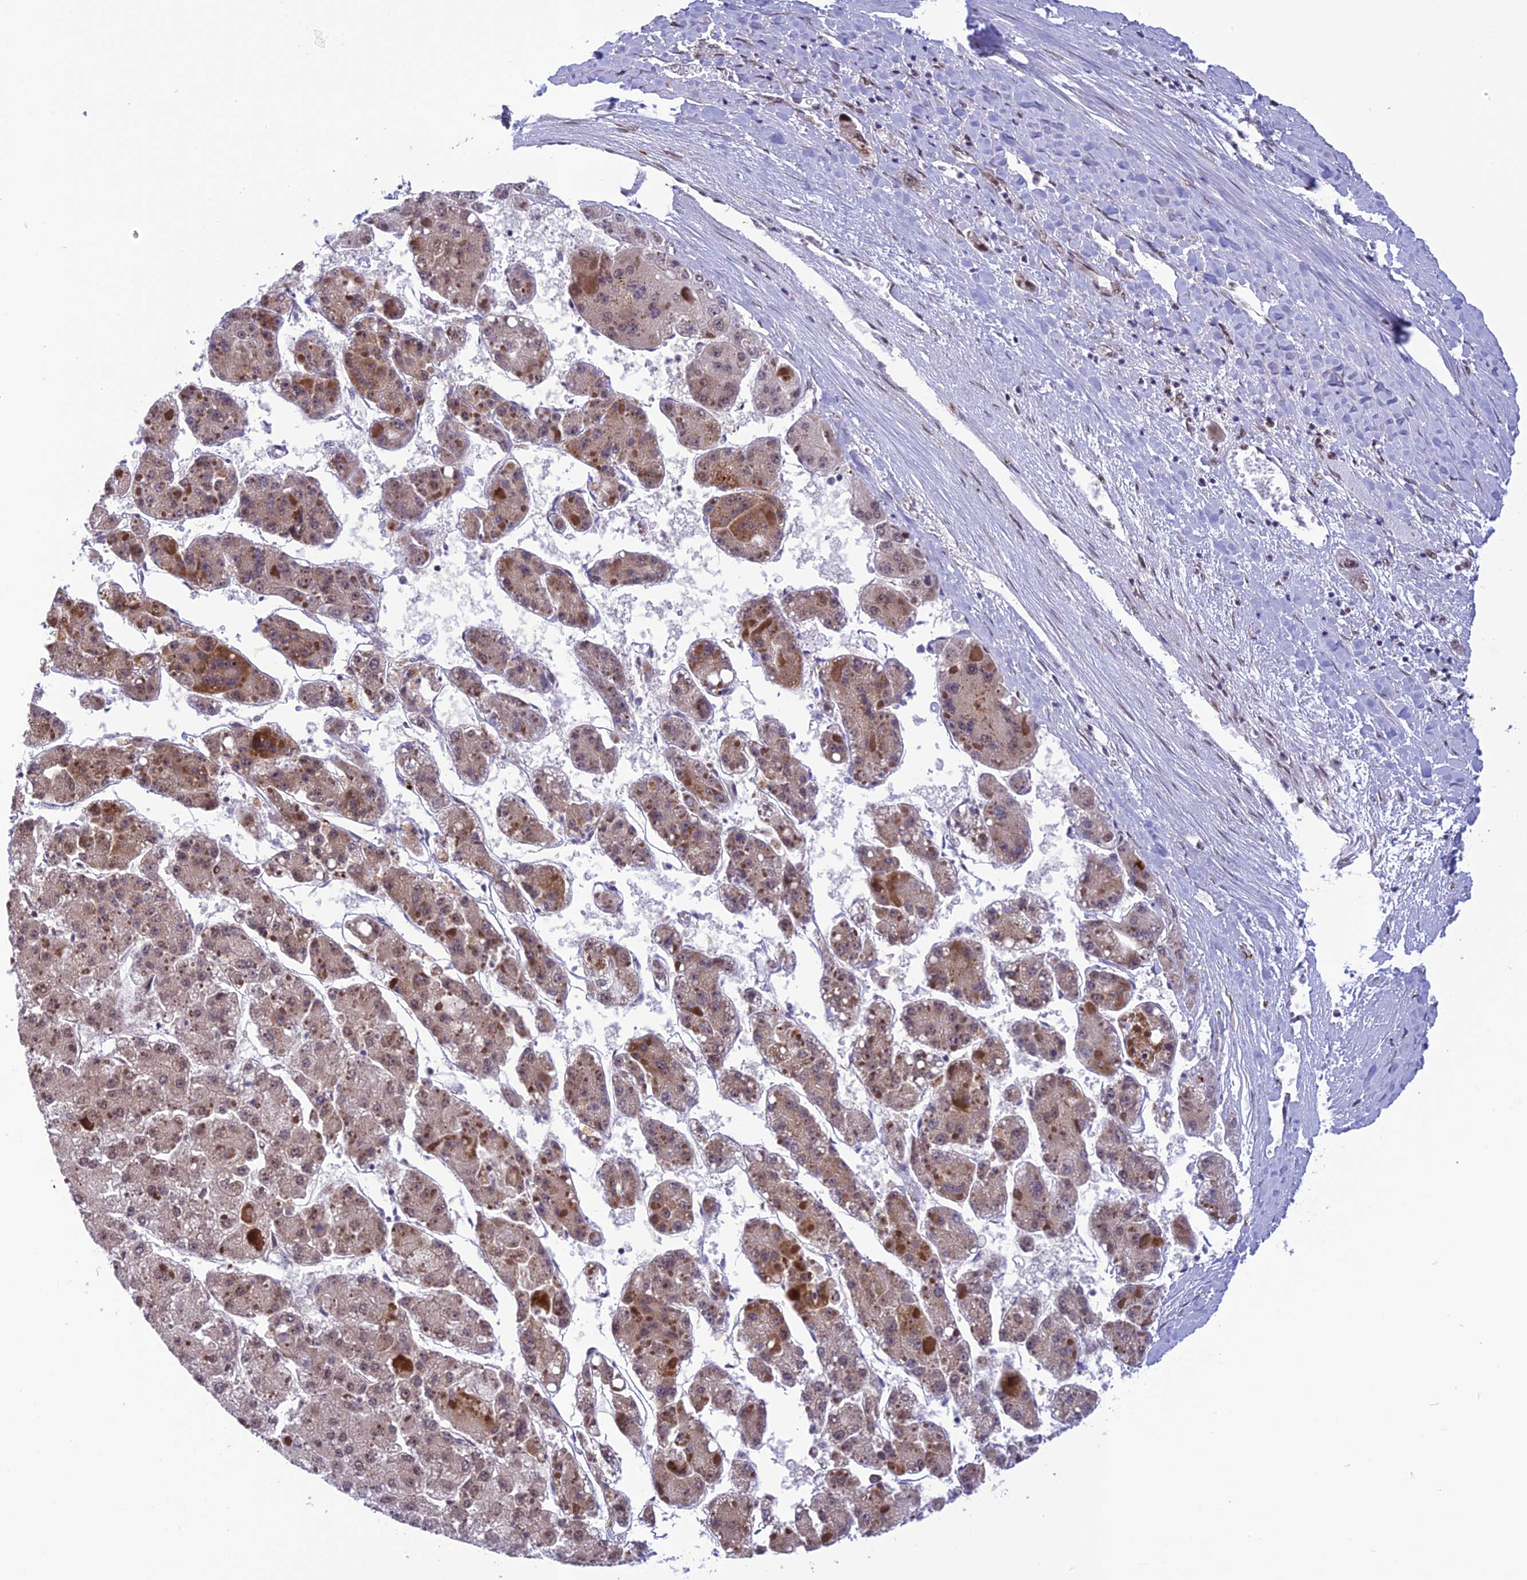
{"staining": {"intensity": "weak", "quantity": ">75%", "location": "cytoplasmic/membranous,nuclear"}, "tissue": "liver cancer", "cell_type": "Tumor cells", "image_type": "cancer", "snomed": [{"axis": "morphology", "description": "Carcinoma, Hepatocellular, NOS"}, {"axis": "topography", "description": "Liver"}], "caption": "Approximately >75% of tumor cells in liver cancer show weak cytoplasmic/membranous and nuclear protein positivity as visualized by brown immunohistochemical staining.", "gene": "RTRAF", "patient": {"sex": "female", "age": 73}}